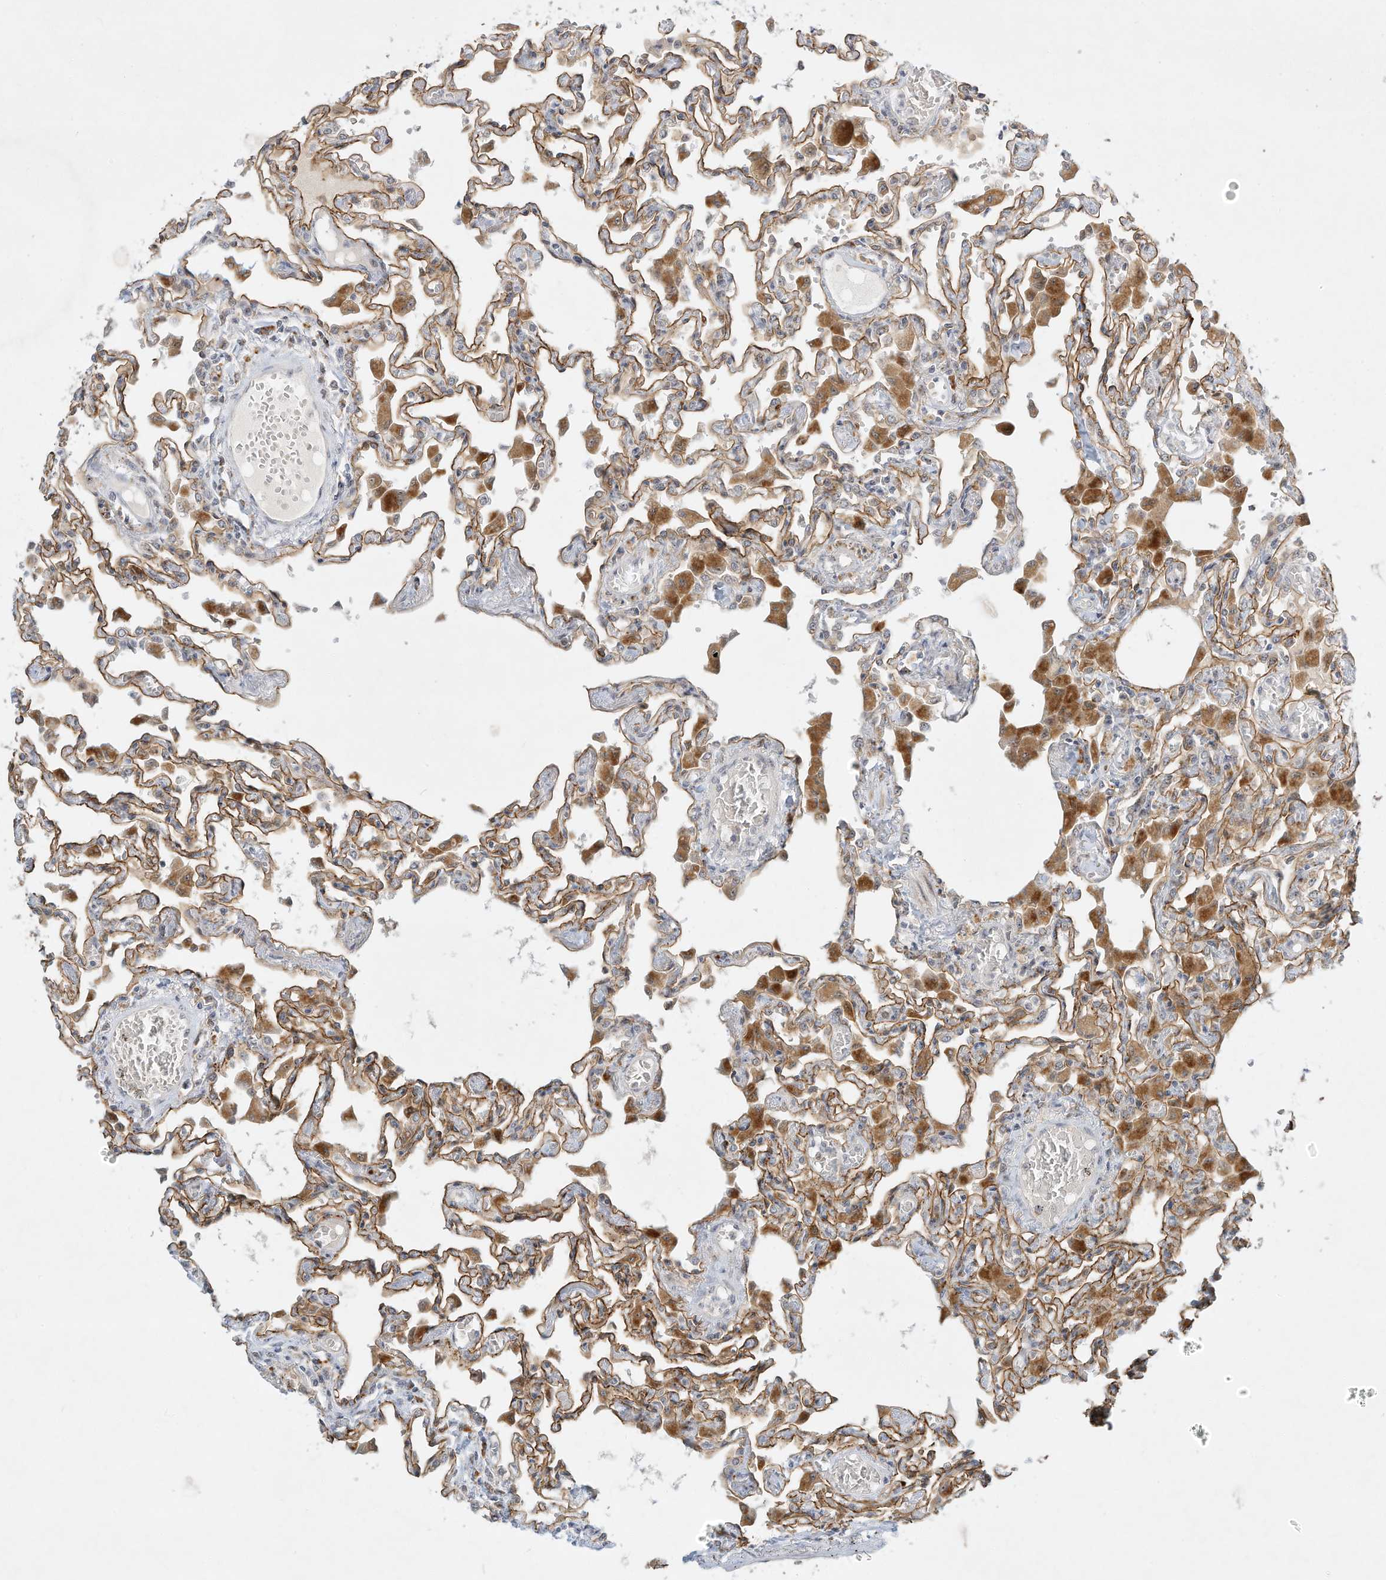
{"staining": {"intensity": "moderate", "quantity": "25%-75%", "location": "cytoplasmic/membranous"}, "tissue": "lung", "cell_type": "Alveolar cells", "image_type": "normal", "snomed": [{"axis": "morphology", "description": "Normal tissue, NOS"}, {"axis": "topography", "description": "Bronchus"}, {"axis": "topography", "description": "Lung"}], "caption": "Immunohistochemical staining of unremarkable human lung exhibits moderate cytoplasmic/membranous protein staining in about 25%-75% of alveolar cells. (brown staining indicates protein expression, while blue staining denotes nuclei).", "gene": "PAK6", "patient": {"sex": "female", "age": 49}}